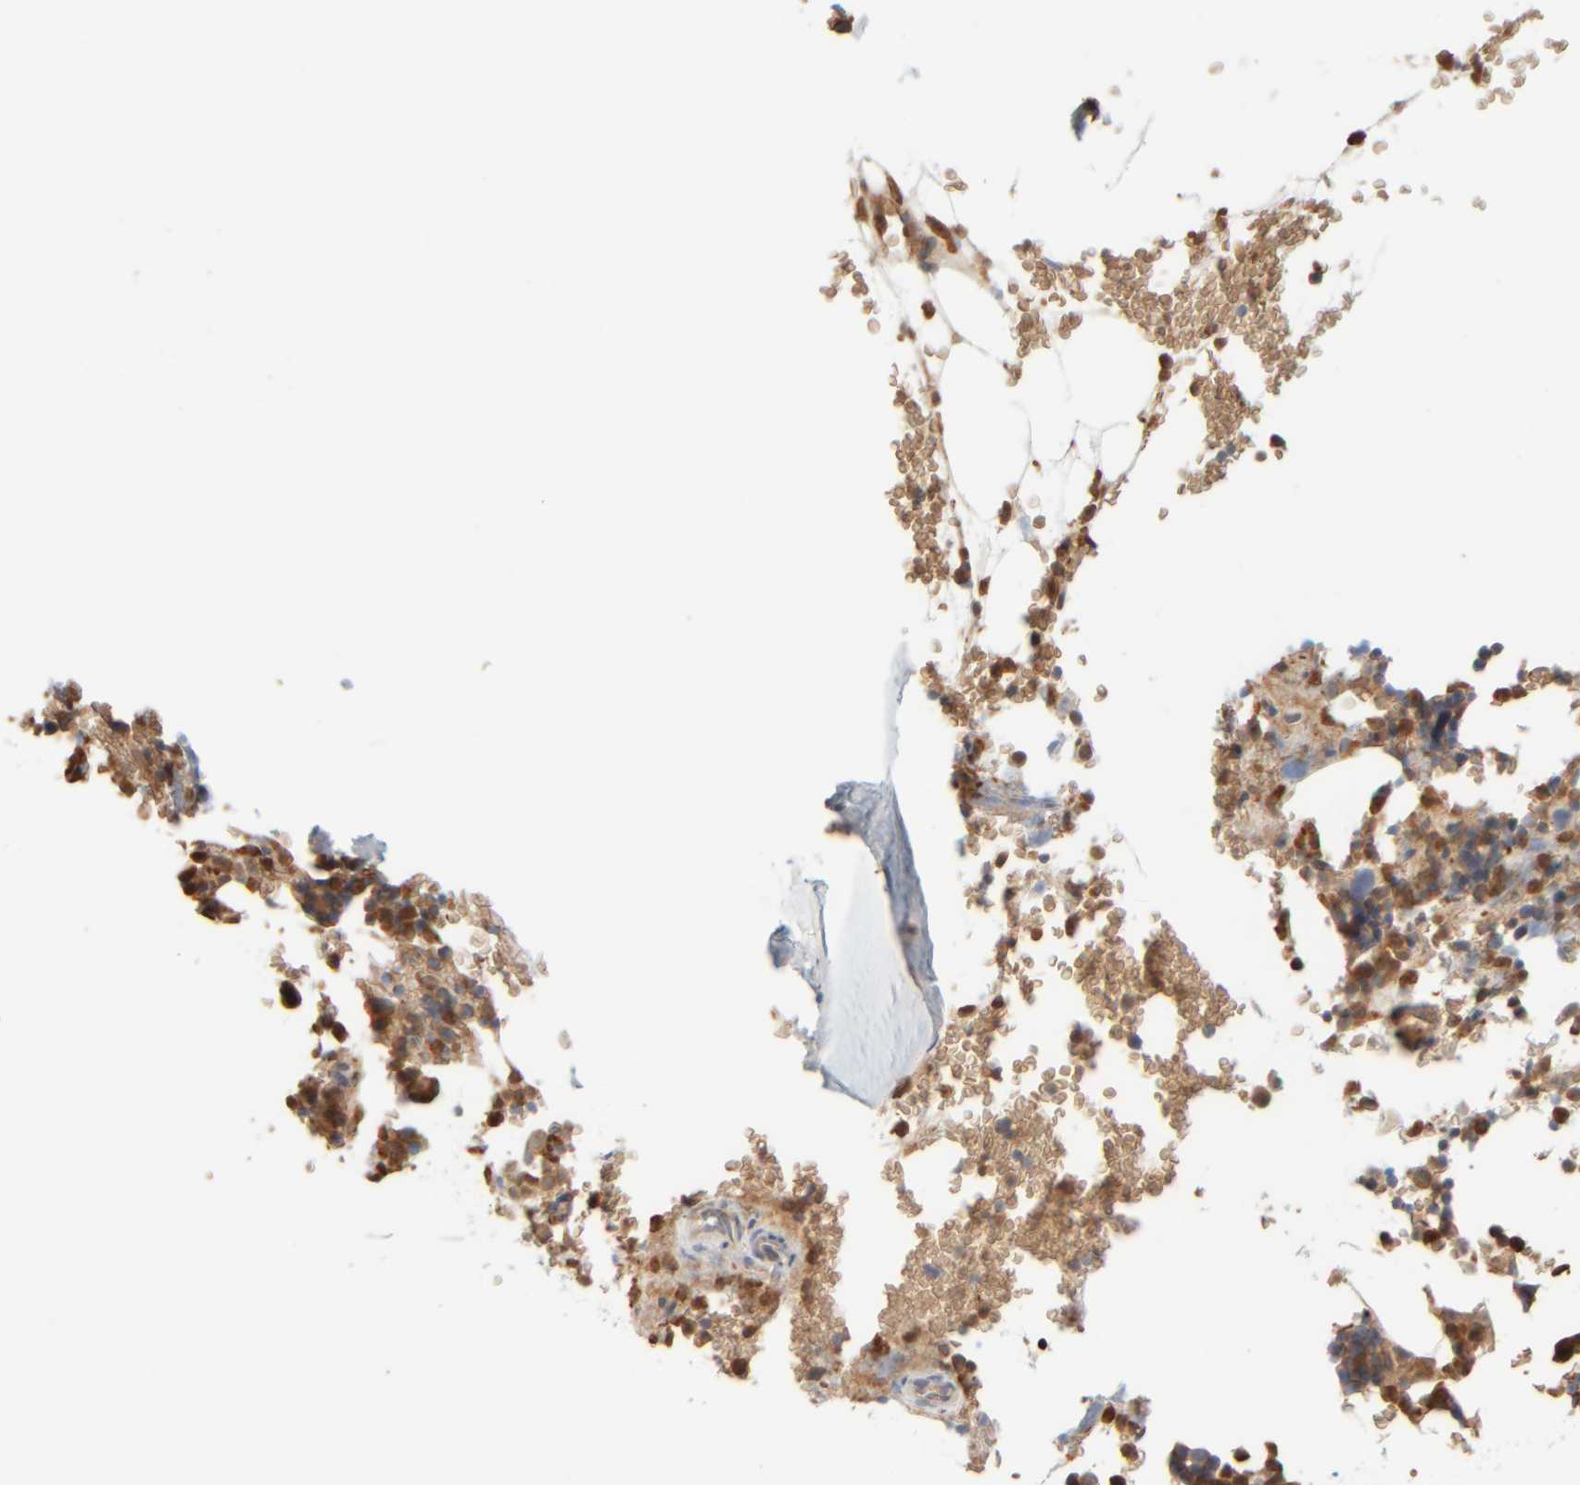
{"staining": {"intensity": "moderate", "quantity": ">75%", "location": "cytoplasmic/membranous"}, "tissue": "bone marrow", "cell_type": "Hematopoietic cells", "image_type": "normal", "snomed": [{"axis": "morphology", "description": "Normal tissue, NOS"}, {"axis": "topography", "description": "Bone marrow"}], "caption": "IHC histopathology image of benign bone marrow: human bone marrow stained using immunohistochemistry (IHC) displays medium levels of moderate protein expression localized specifically in the cytoplasmic/membranous of hematopoietic cells, appearing as a cytoplasmic/membranous brown color.", "gene": "AARSD1", "patient": {"sex": "female", "age": 81}}